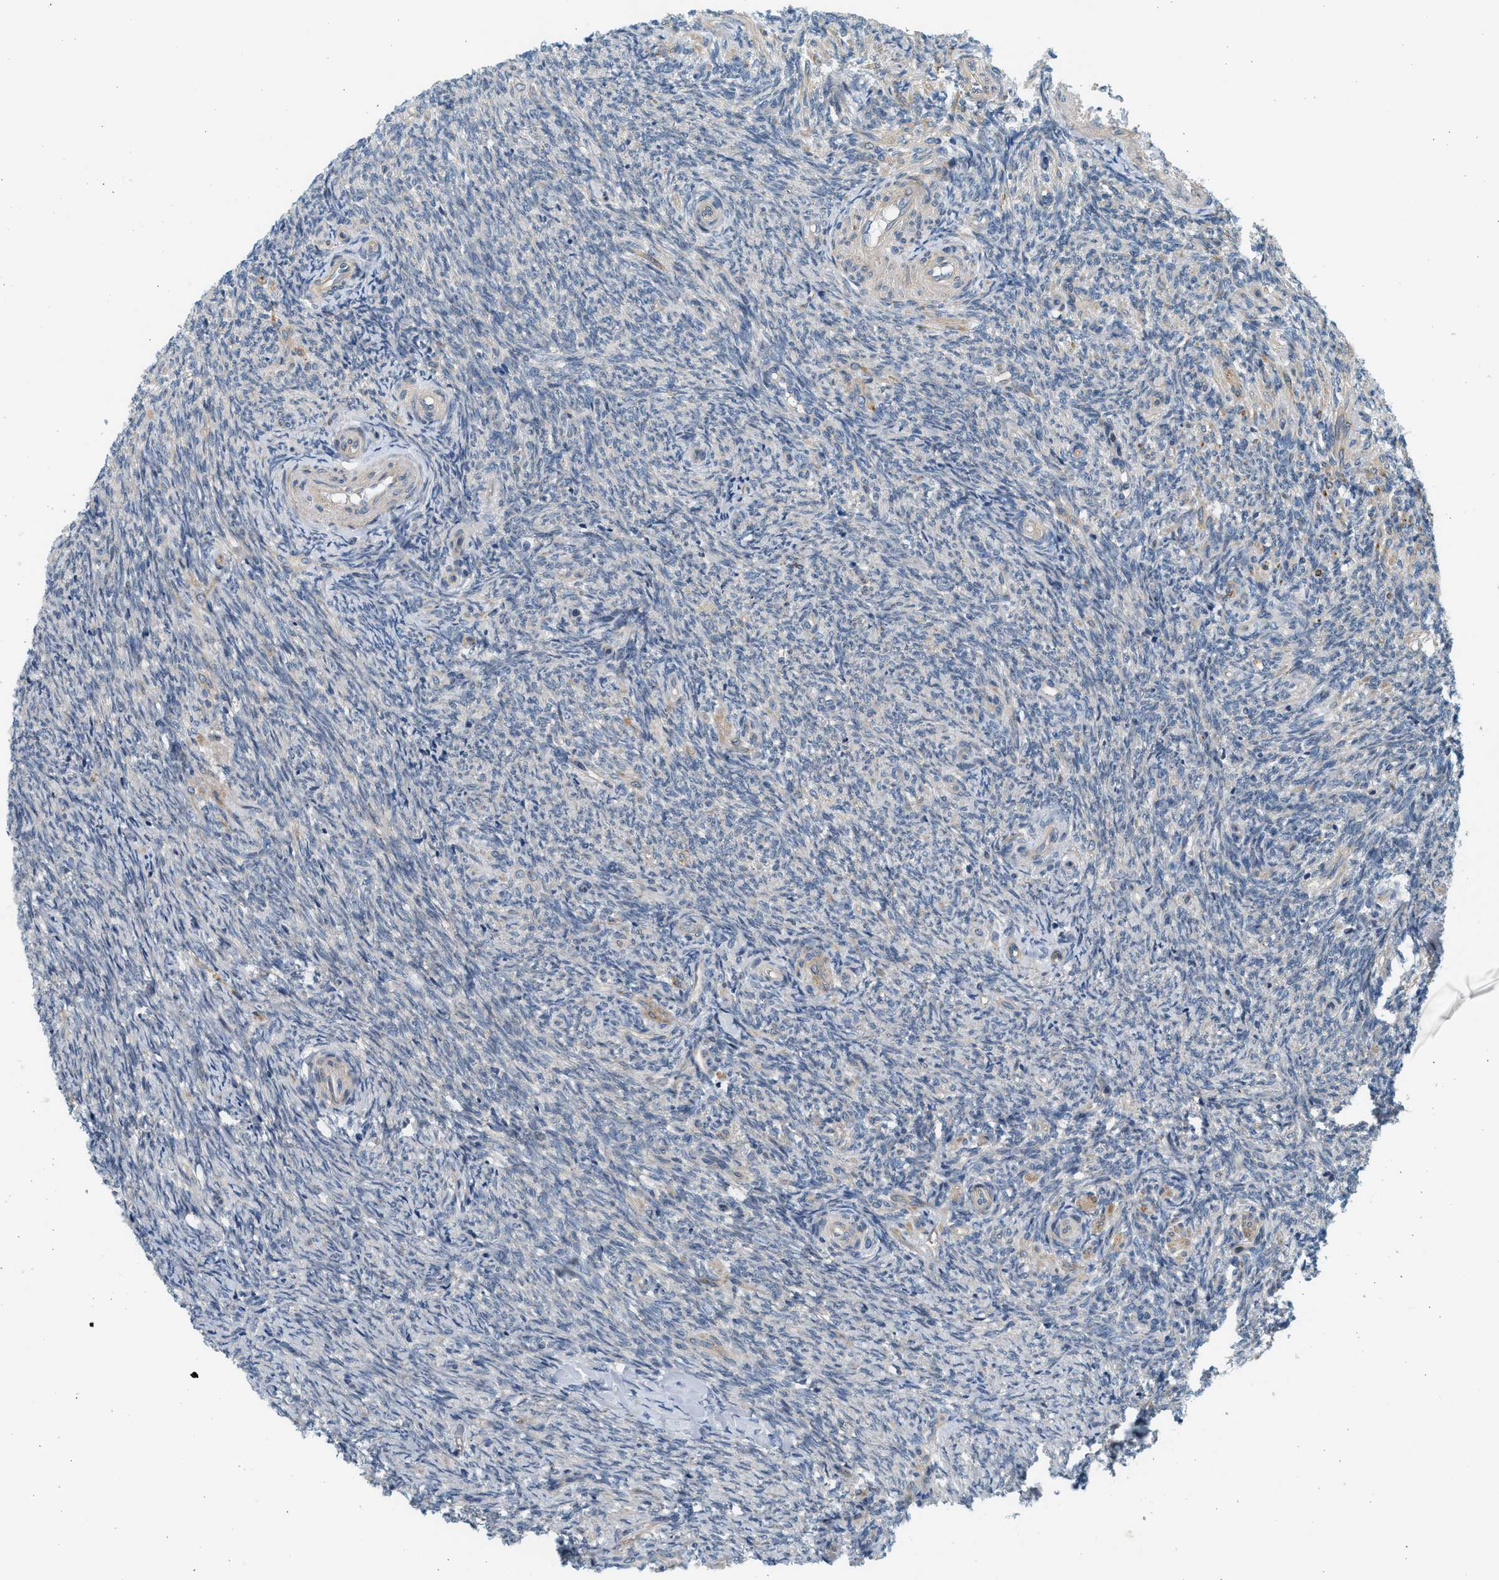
{"staining": {"intensity": "weak", "quantity": "25%-75%", "location": "cytoplasmic/membranous"}, "tissue": "ovary", "cell_type": "Follicle cells", "image_type": "normal", "snomed": [{"axis": "morphology", "description": "Normal tissue, NOS"}, {"axis": "topography", "description": "Ovary"}], "caption": "Ovary stained with immunohistochemistry shows weak cytoplasmic/membranous staining in approximately 25%-75% of follicle cells.", "gene": "KDELR2", "patient": {"sex": "female", "age": 41}}